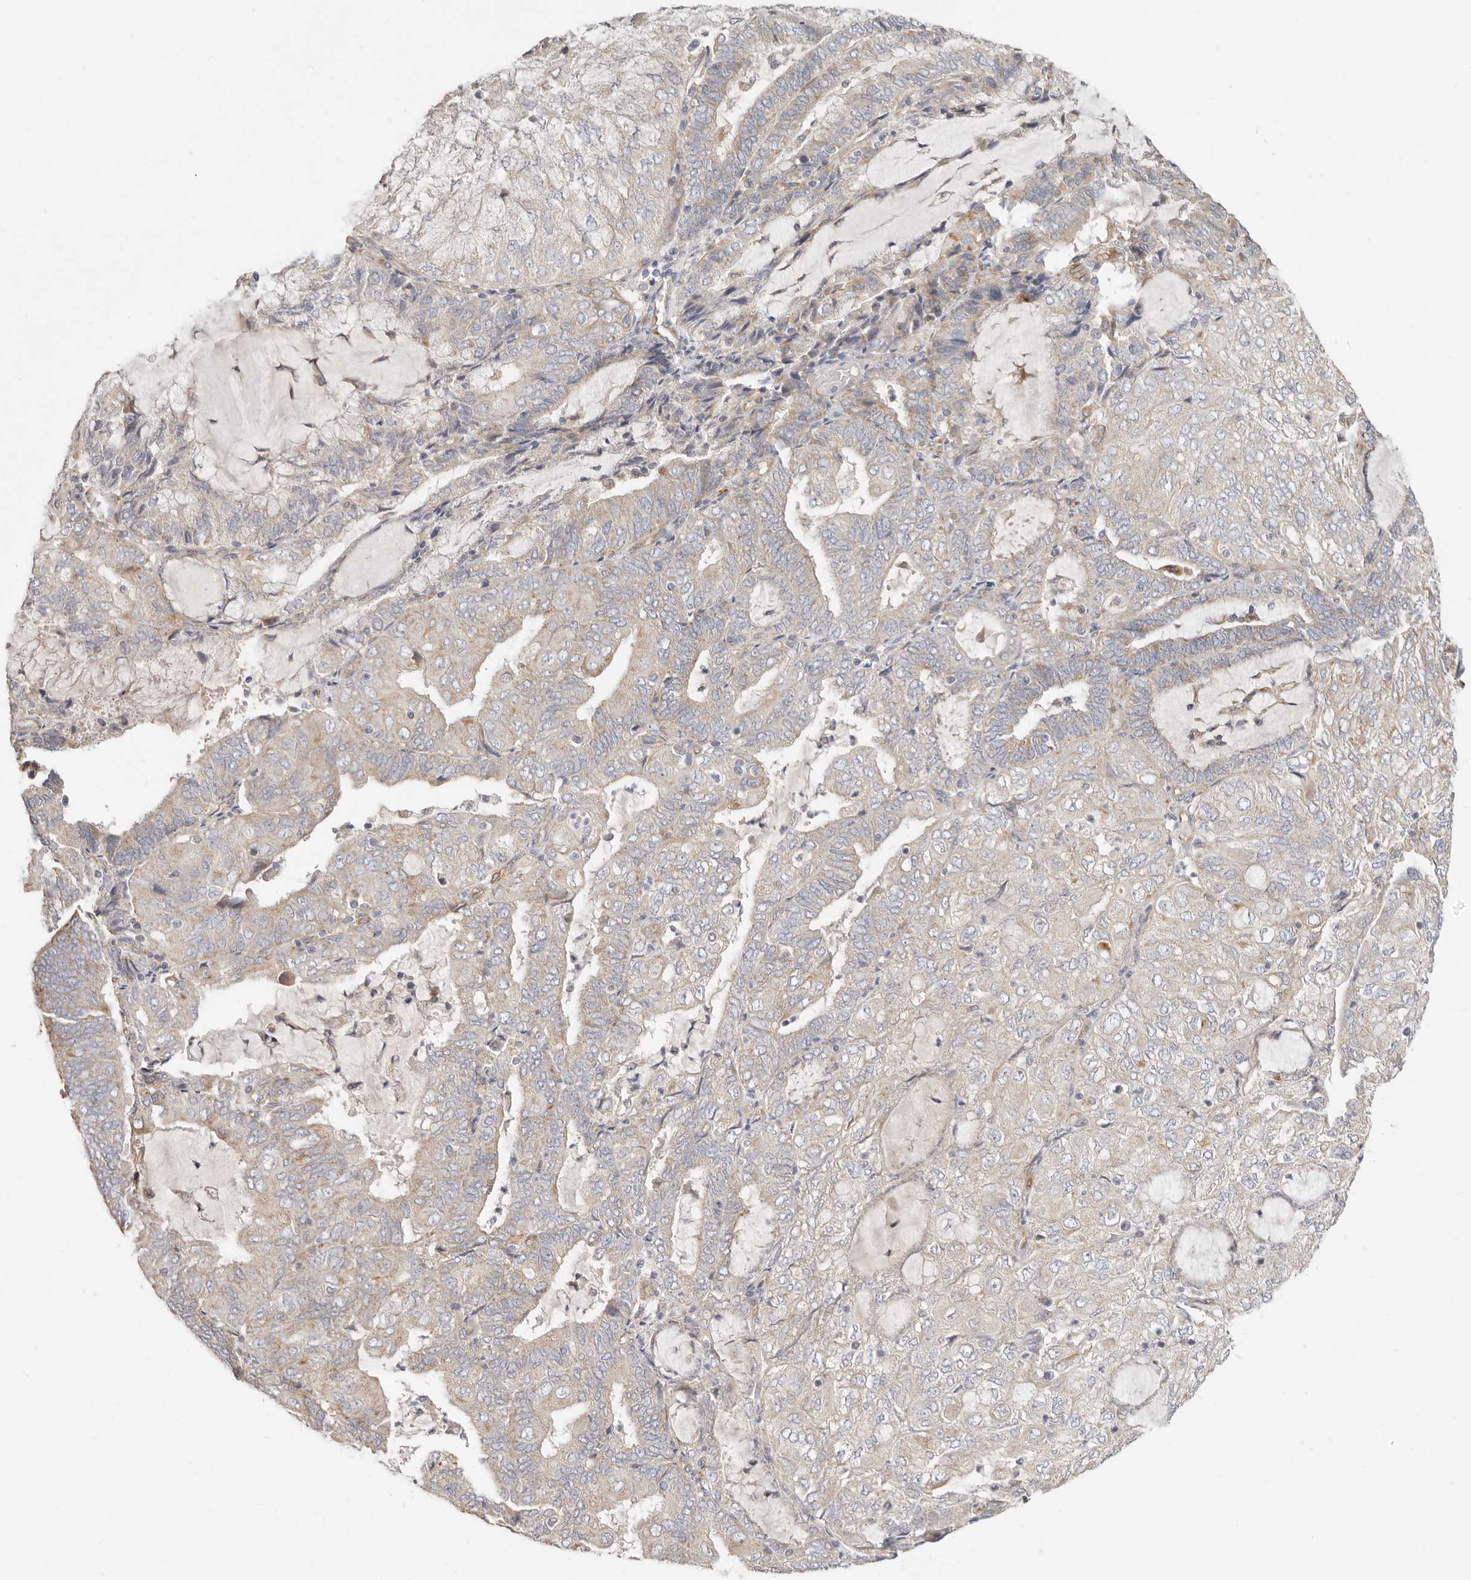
{"staining": {"intensity": "weak", "quantity": "<25%", "location": "cytoplasmic/membranous"}, "tissue": "endometrial cancer", "cell_type": "Tumor cells", "image_type": "cancer", "snomed": [{"axis": "morphology", "description": "Adenocarcinoma, NOS"}, {"axis": "topography", "description": "Endometrium"}], "caption": "Endometrial adenocarcinoma was stained to show a protein in brown. There is no significant staining in tumor cells.", "gene": "SPRING1", "patient": {"sex": "female", "age": 81}}